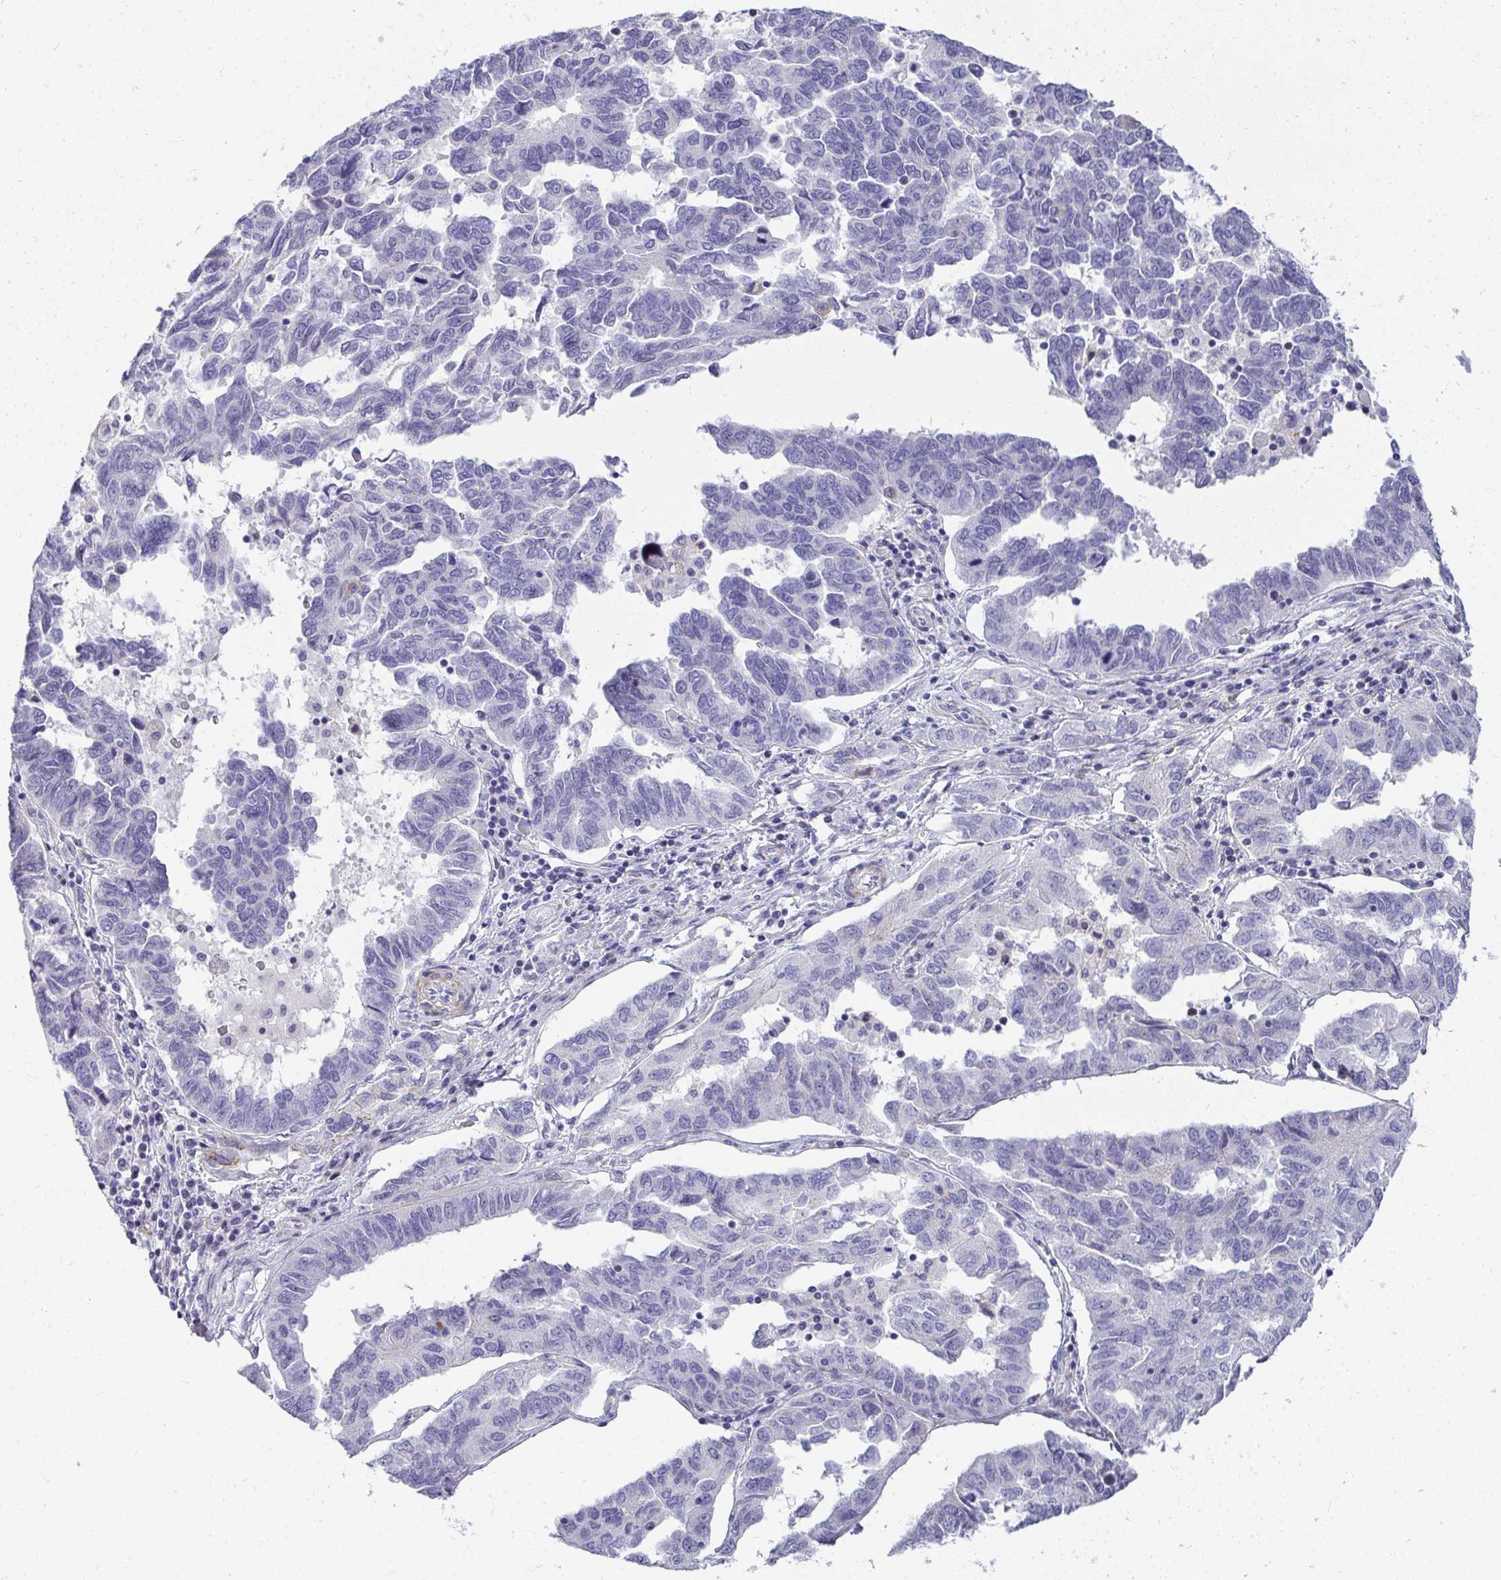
{"staining": {"intensity": "negative", "quantity": "none", "location": "none"}, "tissue": "ovarian cancer", "cell_type": "Tumor cells", "image_type": "cancer", "snomed": [{"axis": "morphology", "description": "Cystadenocarcinoma, serous, NOS"}, {"axis": "topography", "description": "Ovary"}], "caption": "This photomicrograph is of ovarian serous cystadenocarcinoma stained with immunohistochemistry to label a protein in brown with the nuclei are counter-stained blue. There is no expression in tumor cells.", "gene": "AK5", "patient": {"sex": "female", "age": 64}}